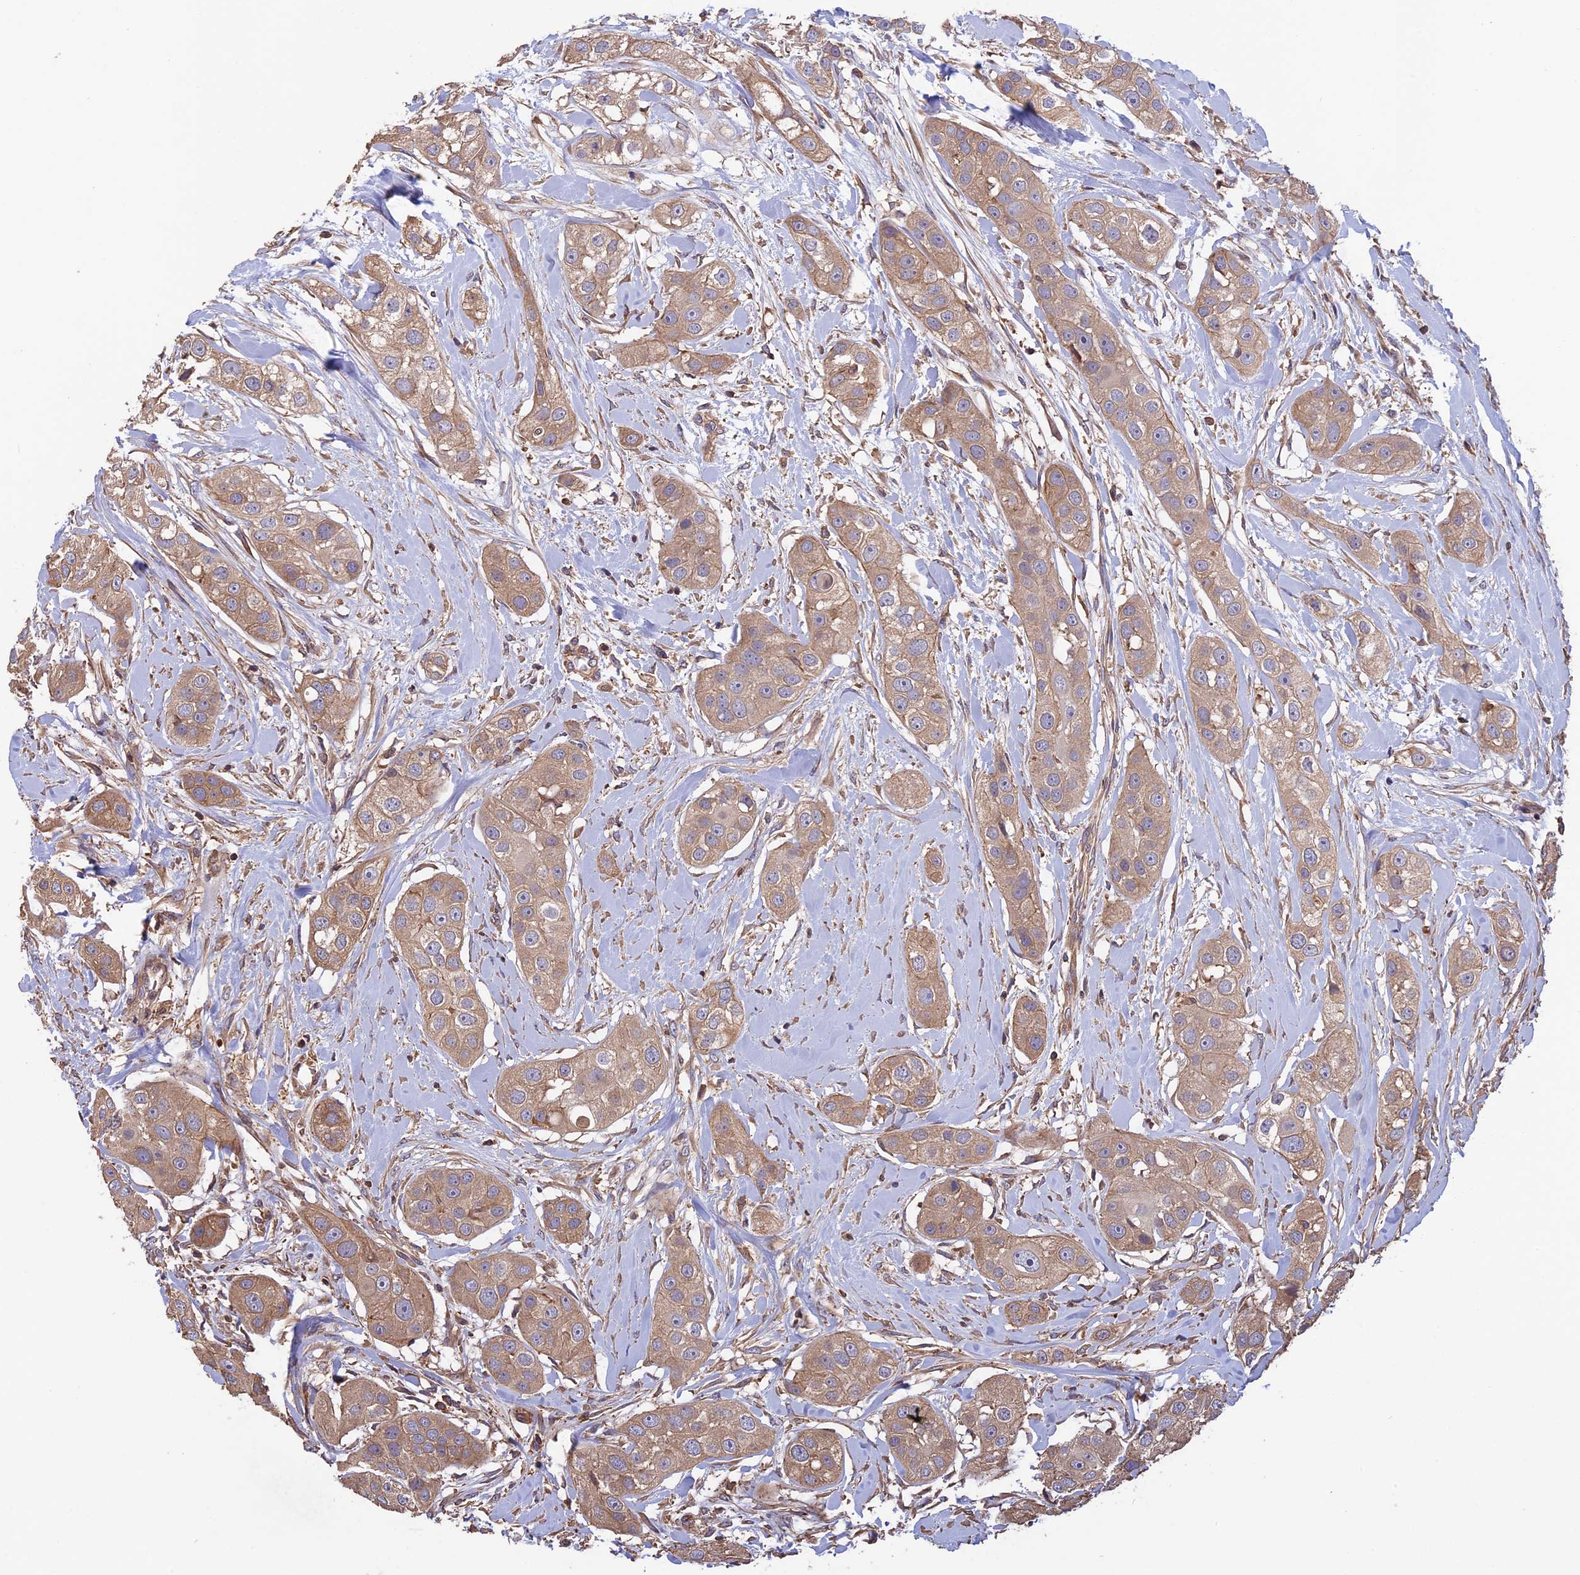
{"staining": {"intensity": "weak", "quantity": ">75%", "location": "cytoplasmic/membranous"}, "tissue": "head and neck cancer", "cell_type": "Tumor cells", "image_type": "cancer", "snomed": [{"axis": "morphology", "description": "Normal tissue, NOS"}, {"axis": "morphology", "description": "Squamous cell carcinoma, NOS"}, {"axis": "topography", "description": "Skeletal muscle"}, {"axis": "topography", "description": "Head-Neck"}], "caption": "IHC (DAB) staining of human head and neck cancer demonstrates weak cytoplasmic/membranous protein staining in about >75% of tumor cells.", "gene": "GAS8", "patient": {"sex": "male", "age": 51}}